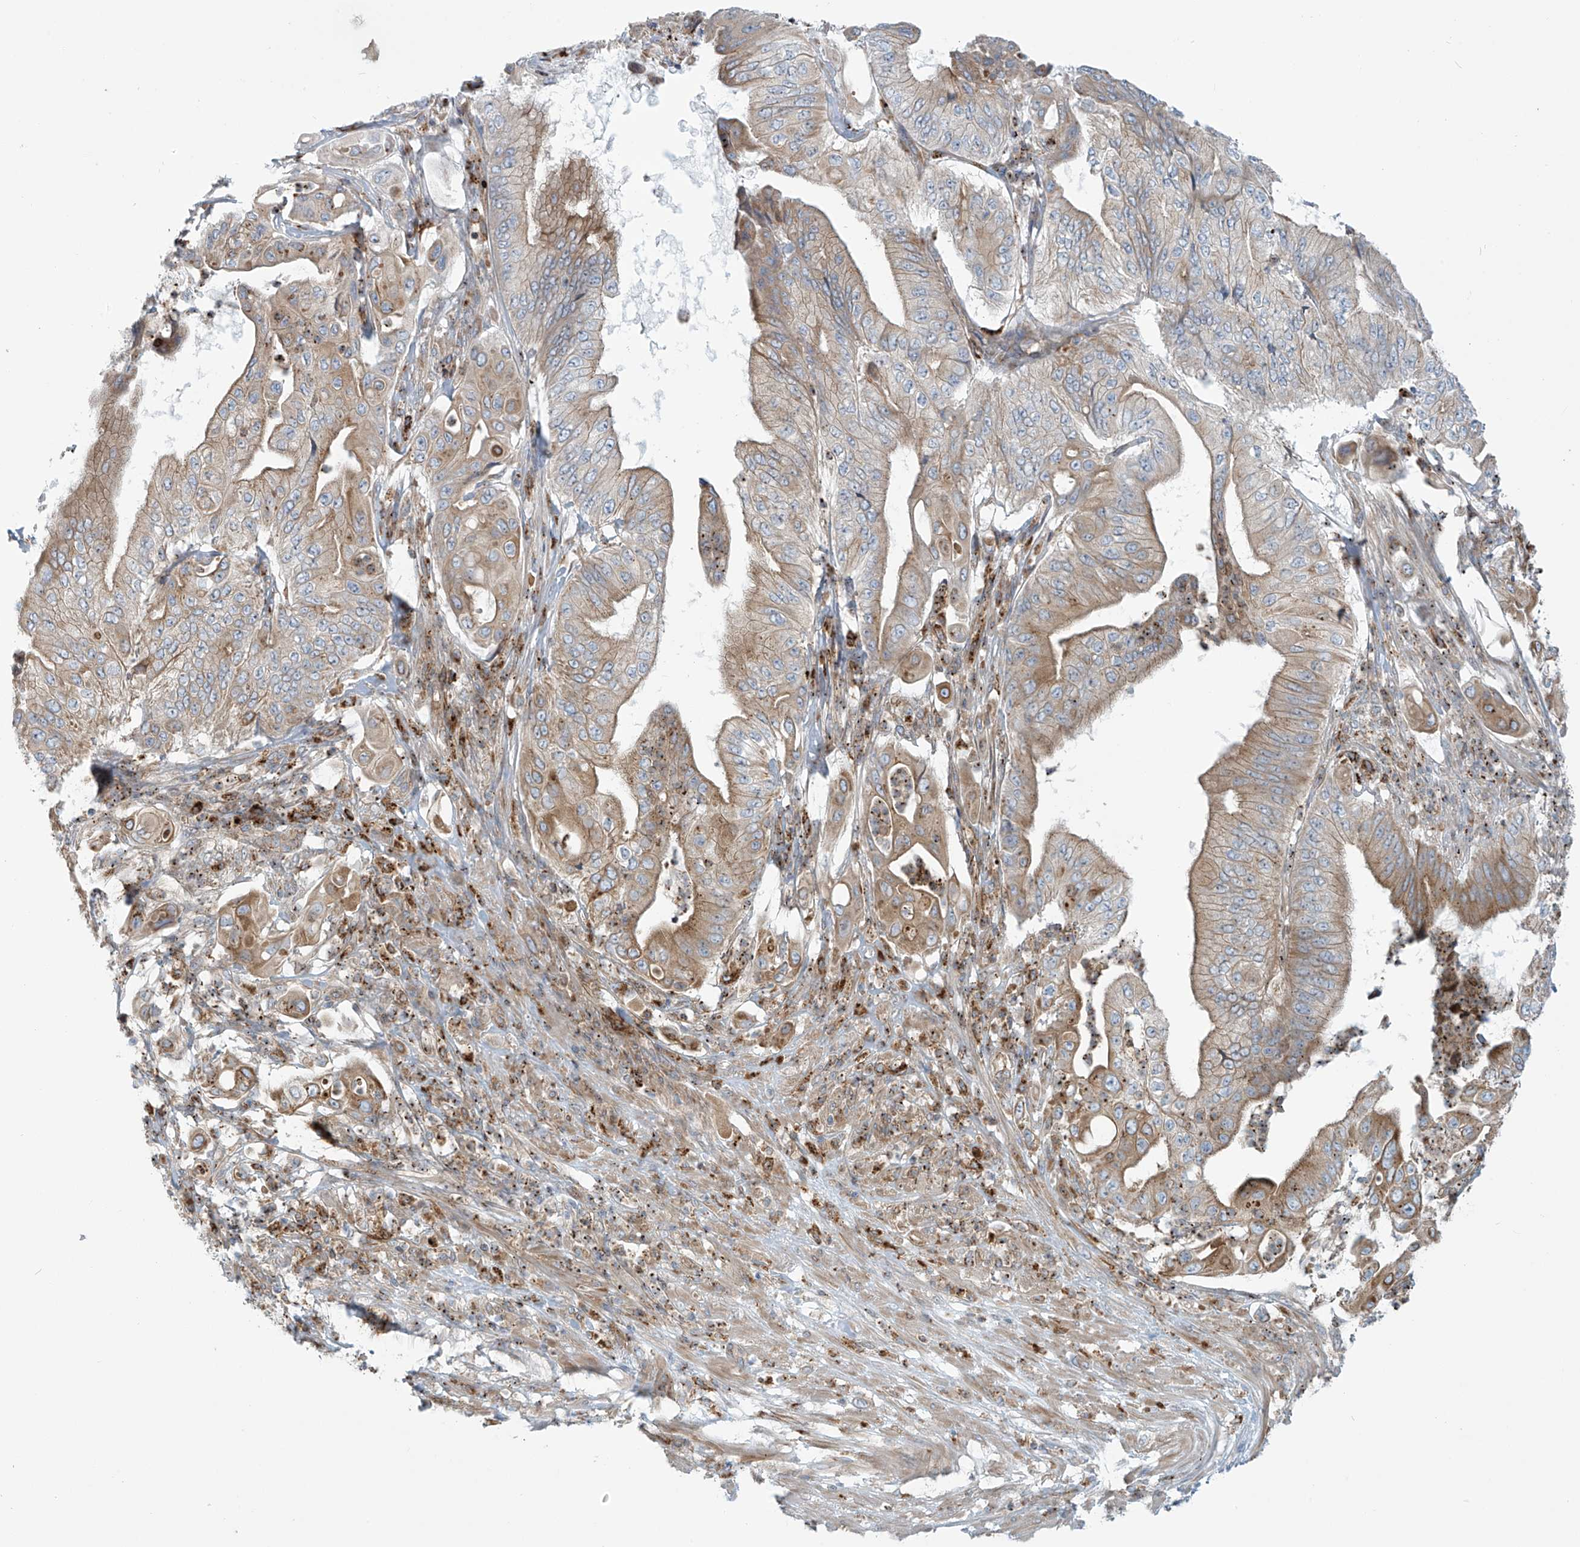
{"staining": {"intensity": "weak", "quantity": "<25%", "location": "cytoplasmic/membranous"}, "tissue": "pancreatic cancer", "cell_type": "Tumor cells", "image_type": "cancer", "snomed": [{"axis": "morphology", "description": "Adenocarcinoma, NOS"}, {"axis": "topography", "description": "Pancreas"}], "caption": "IHC histopathology image of human pancreatic adenocarcinoma stained for a protein (brown), which reveals no positivity in tumor cells.", "gene": "LZTS3", "patient": {"sex": "female", "age": 77}}